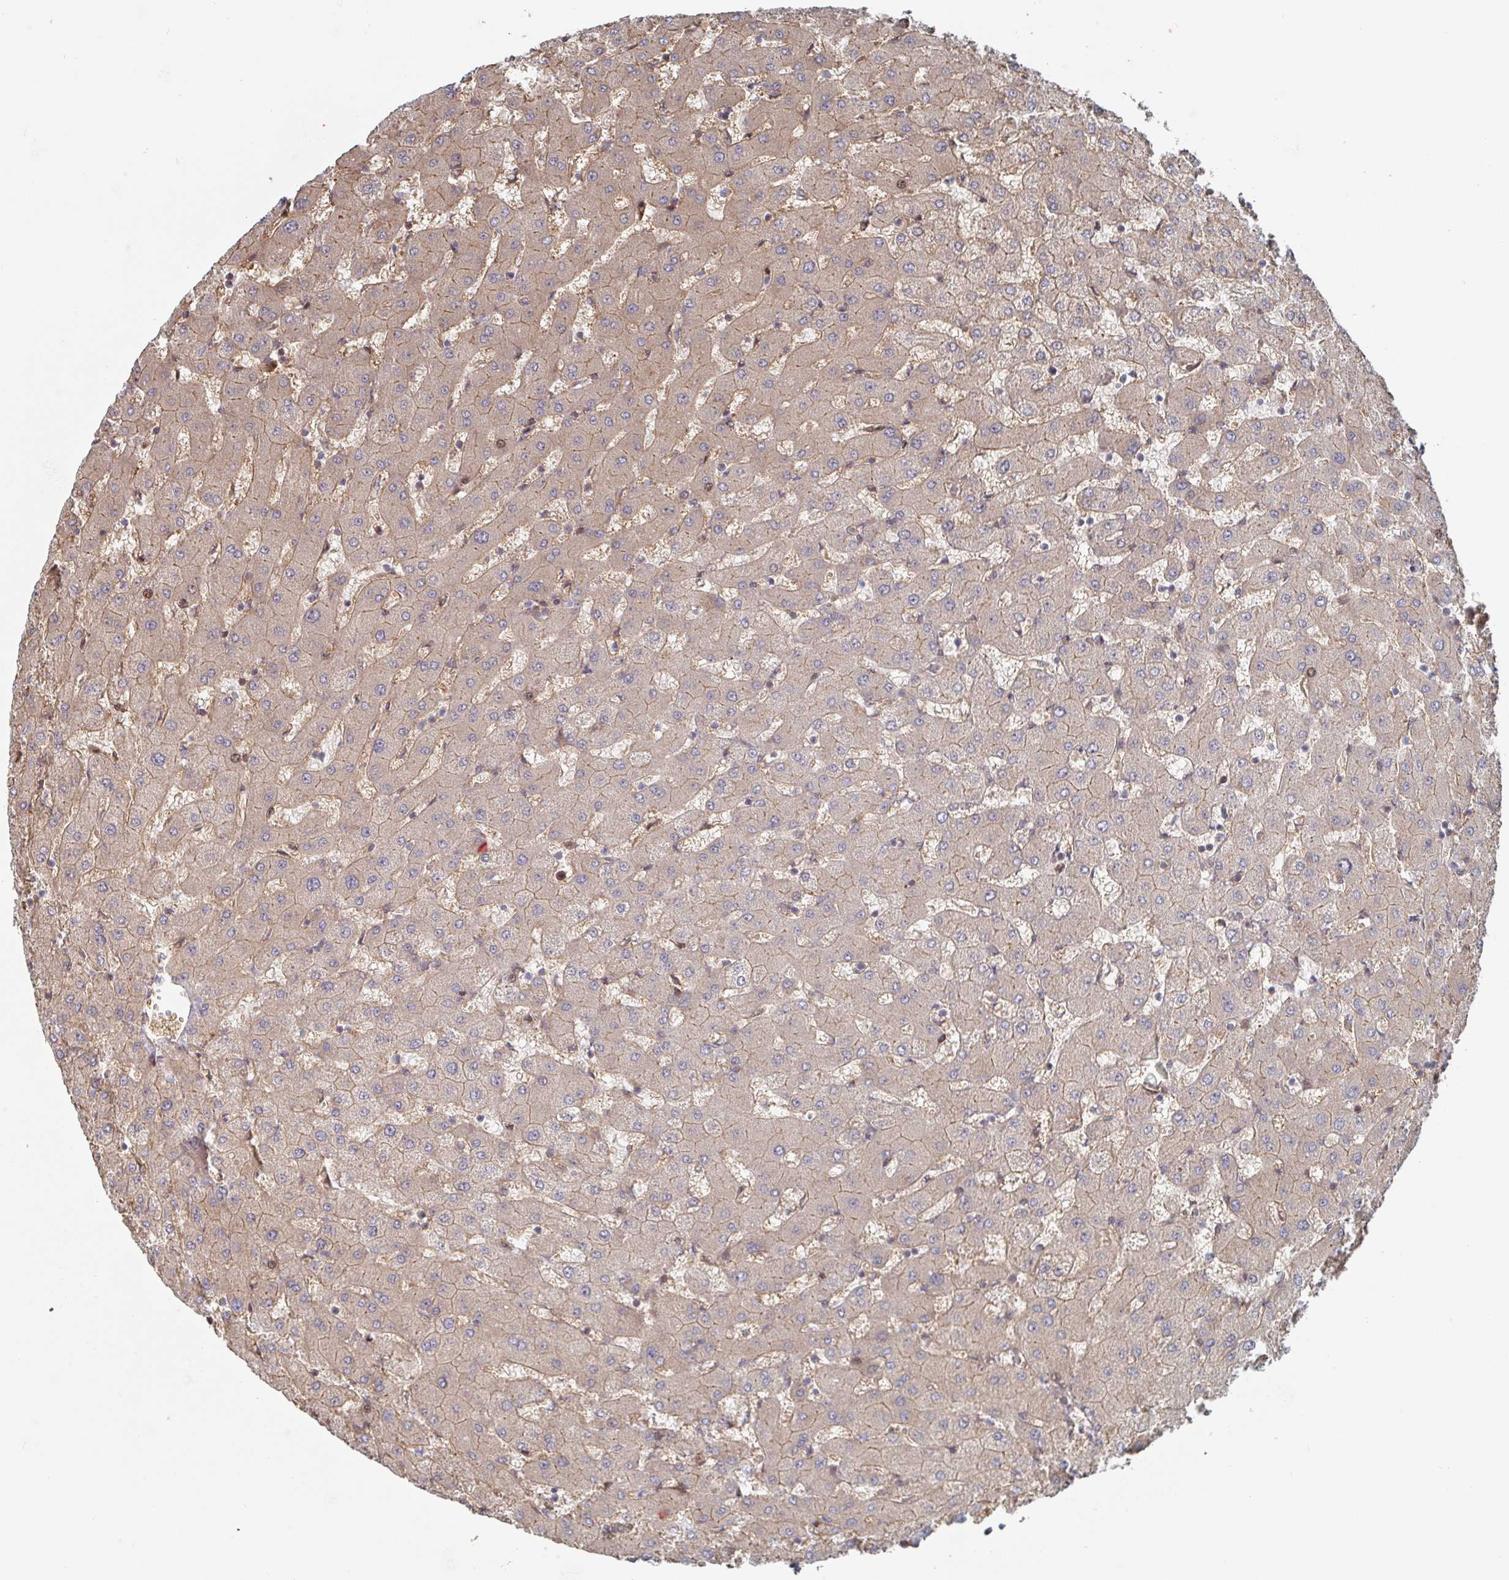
{"staining": {"intensity": "weak", "quantity": ">75%", "location": "cytoplasmic/membranous"}, "tissue": "liver", "cell_type": "Cholangiocytes", "image_type": "normal", "snomed": [{"axis": "morphology", "description": "Normal tissue, NOS"}, {"axis": "topography", "description": "Liver"}], "caption": "Immunohistochemistry (IHC) of benign human liver exhibits low levels of weak cytoplasmic/membranous expression in about >75% of cholangiocytes. The staining is performed using DAB brown chromogen to label protein expression. The nuclei are counter-stained blue using hematoxylin.", "gene": "DVL3", "patient": {"sex": "female", "age": 63}}